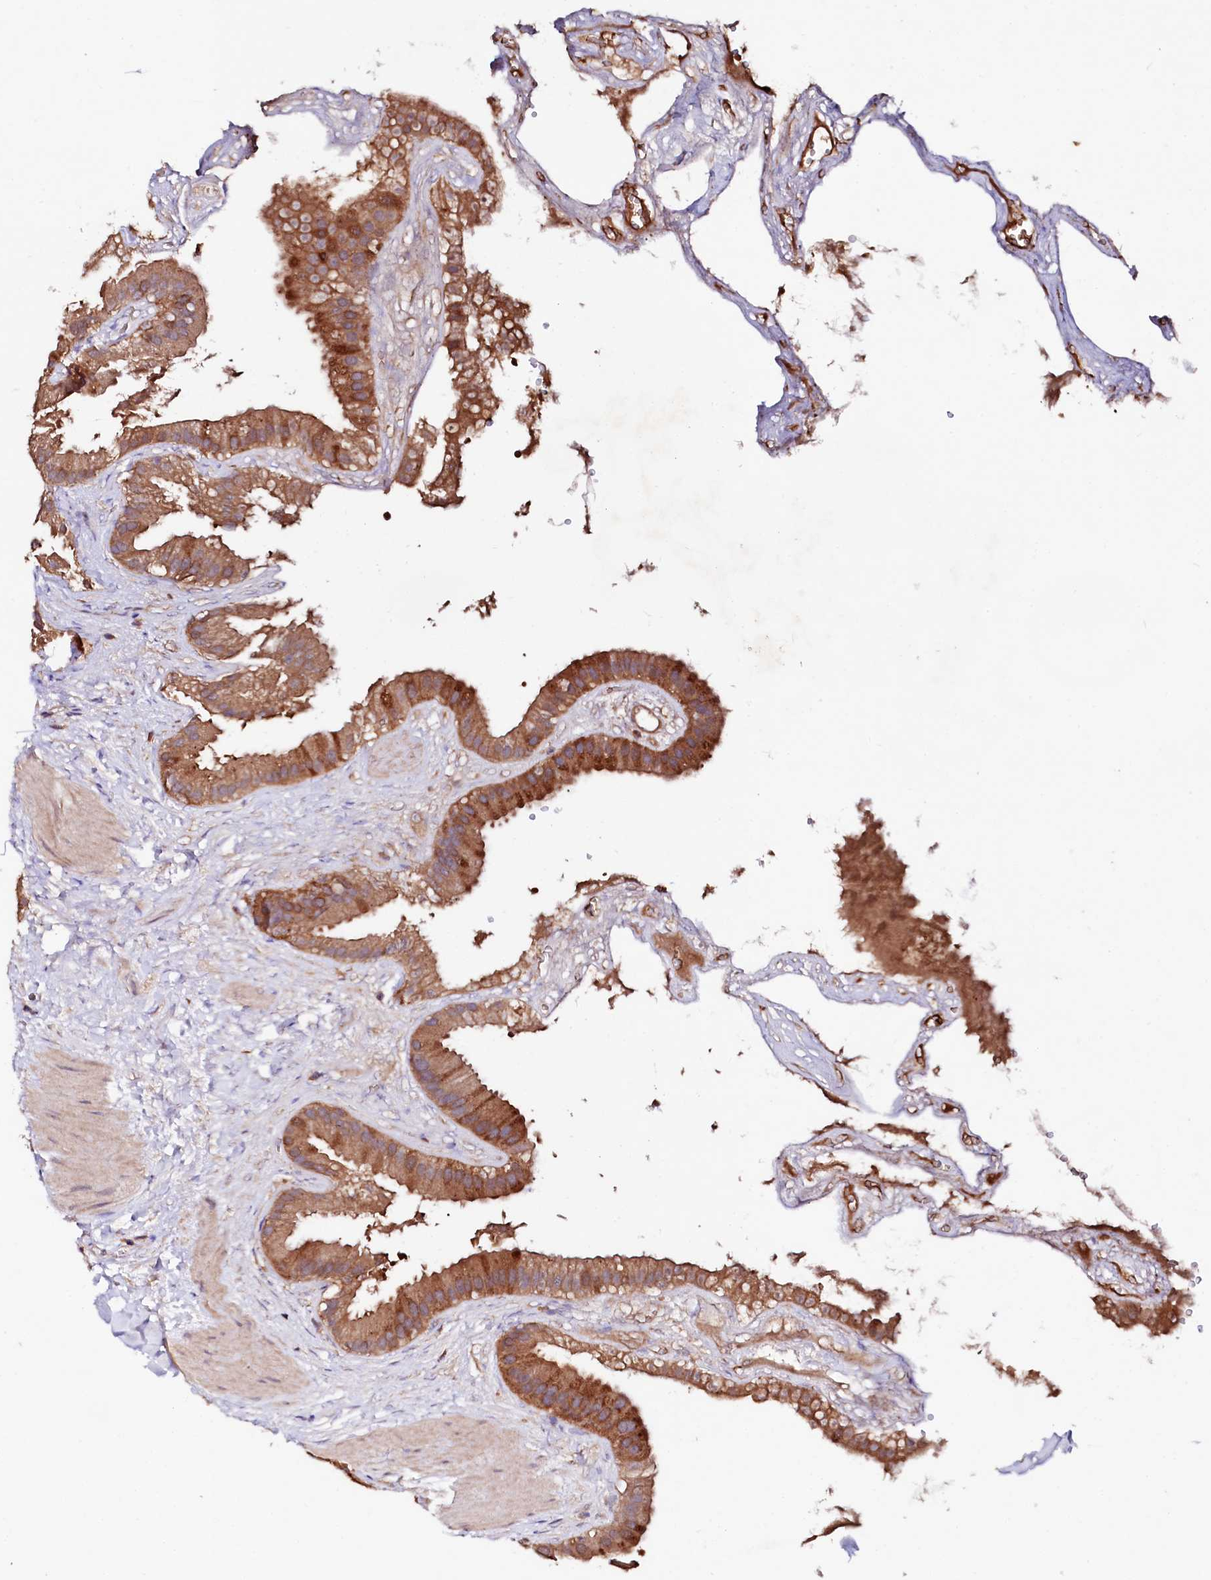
{"staining": {"intensity": "strong", "quantity": ">75%", "location": "cytoplasmic/membranous"}, "tissue": "gallbladder", "cell_type": "Glandular cells", "image_type": "normal", "snomed": [{"axis": "morphology", "description": "Normal tissue, NOS"}, {"axis": "topography", "description": "Gallbladder"}], "caption": "Immunohistochemistry image of benign human gallbladder stained for a protein (brown), which shows high levels of strong cytoplasmic/membranous positivity in approximately >75% of glandular cells.", "gene": "ST3GAL1", "patient": {"sex": "male", "age": 55}}